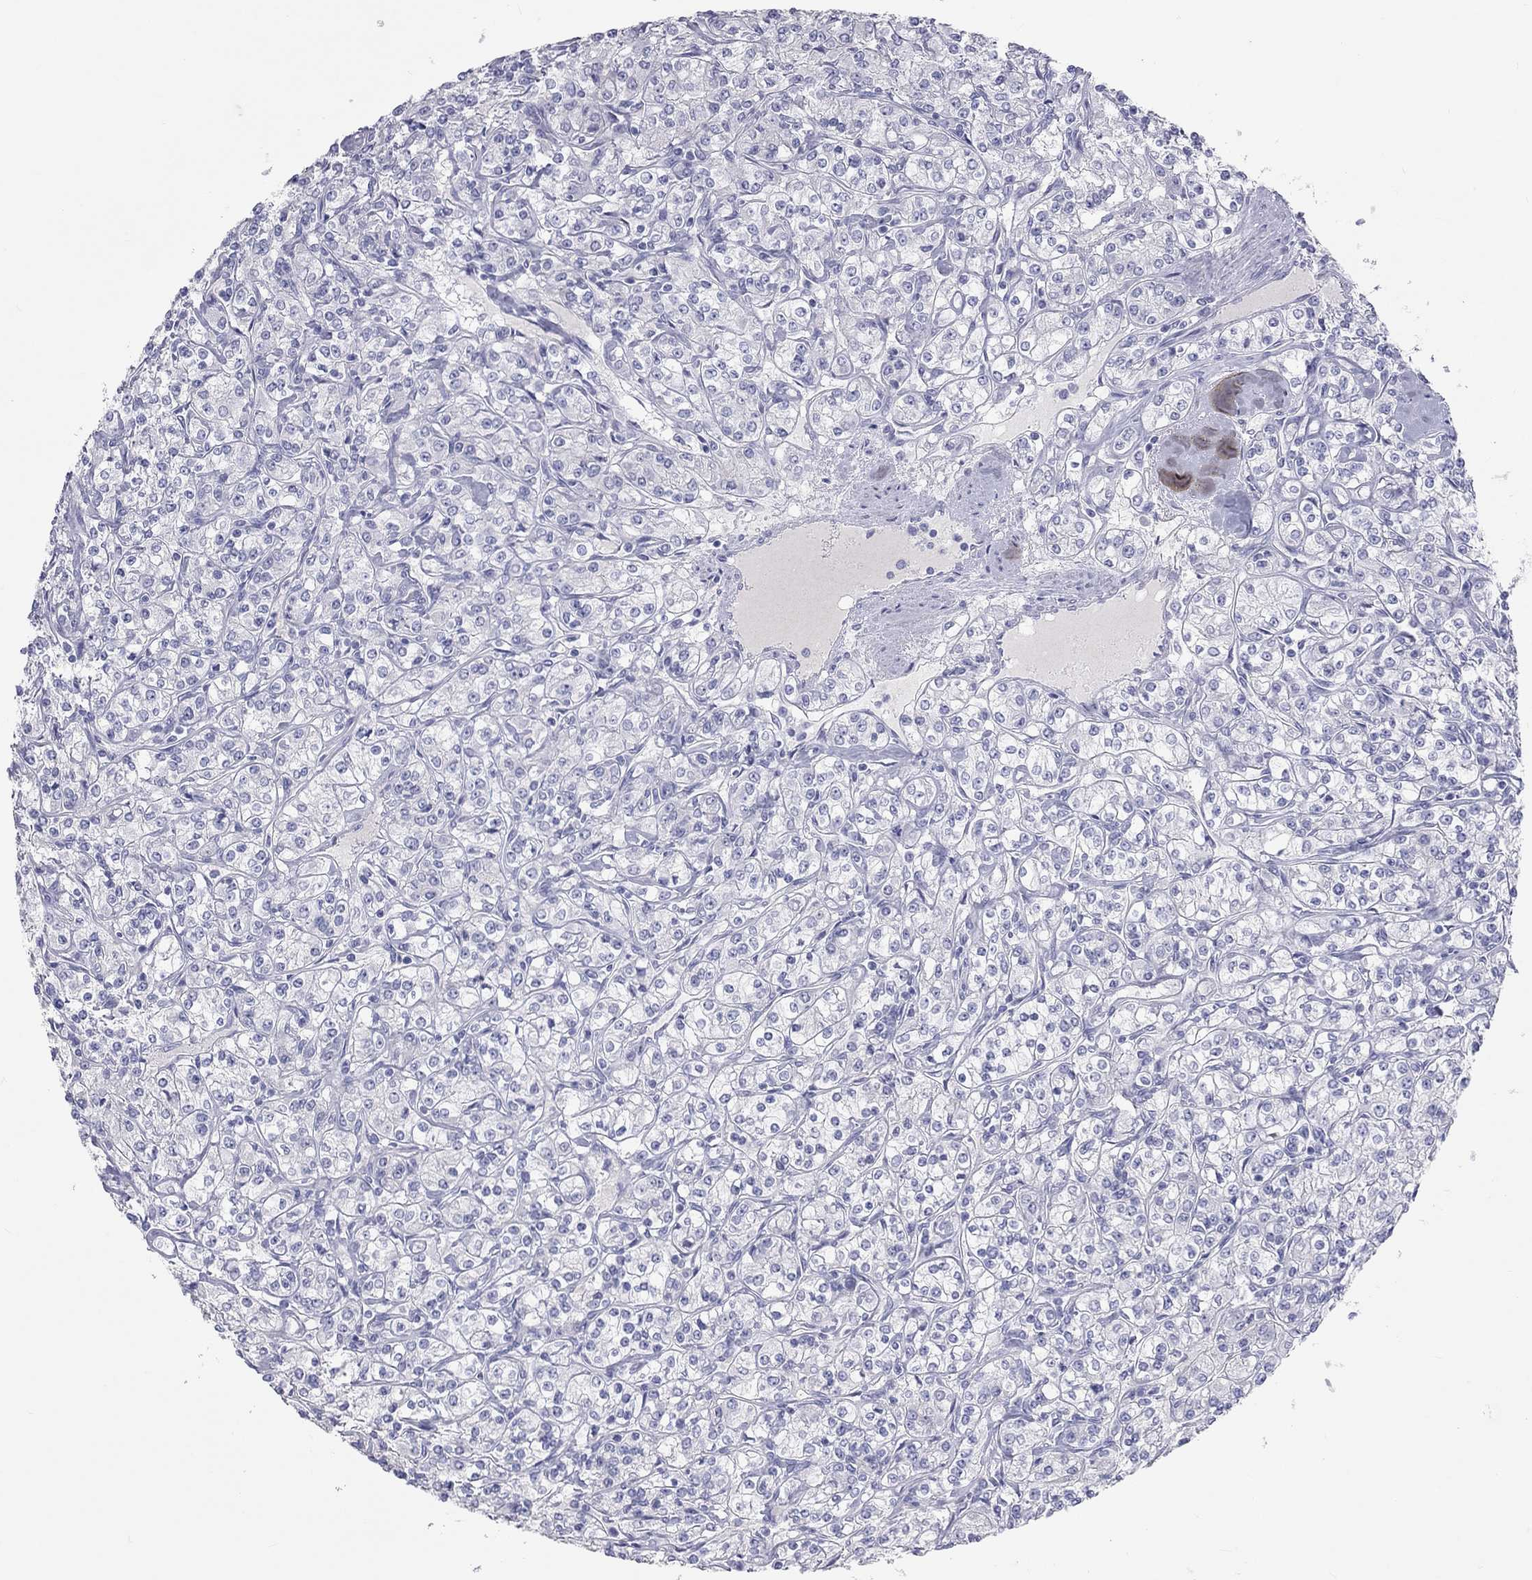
{"staining": {"intensity": "negative", "quantity": "none", "location": "none"}, "tissue": "renal cancer", "cell_type": "Tumor cells", "image_type": "cancer", "snomed": [{"axis": "morphology", "description": "Adenocarcinoma, NOS"}, {"axis": "topography", "description": "Kidney"}], "caption": "Renal adenocarcinoma stained for a protein using immunohistochemistry (IHC) shows no expression tumor cells.", "gene": "PCDHGC5", "patient": {"sex": "male", "age": 77}}